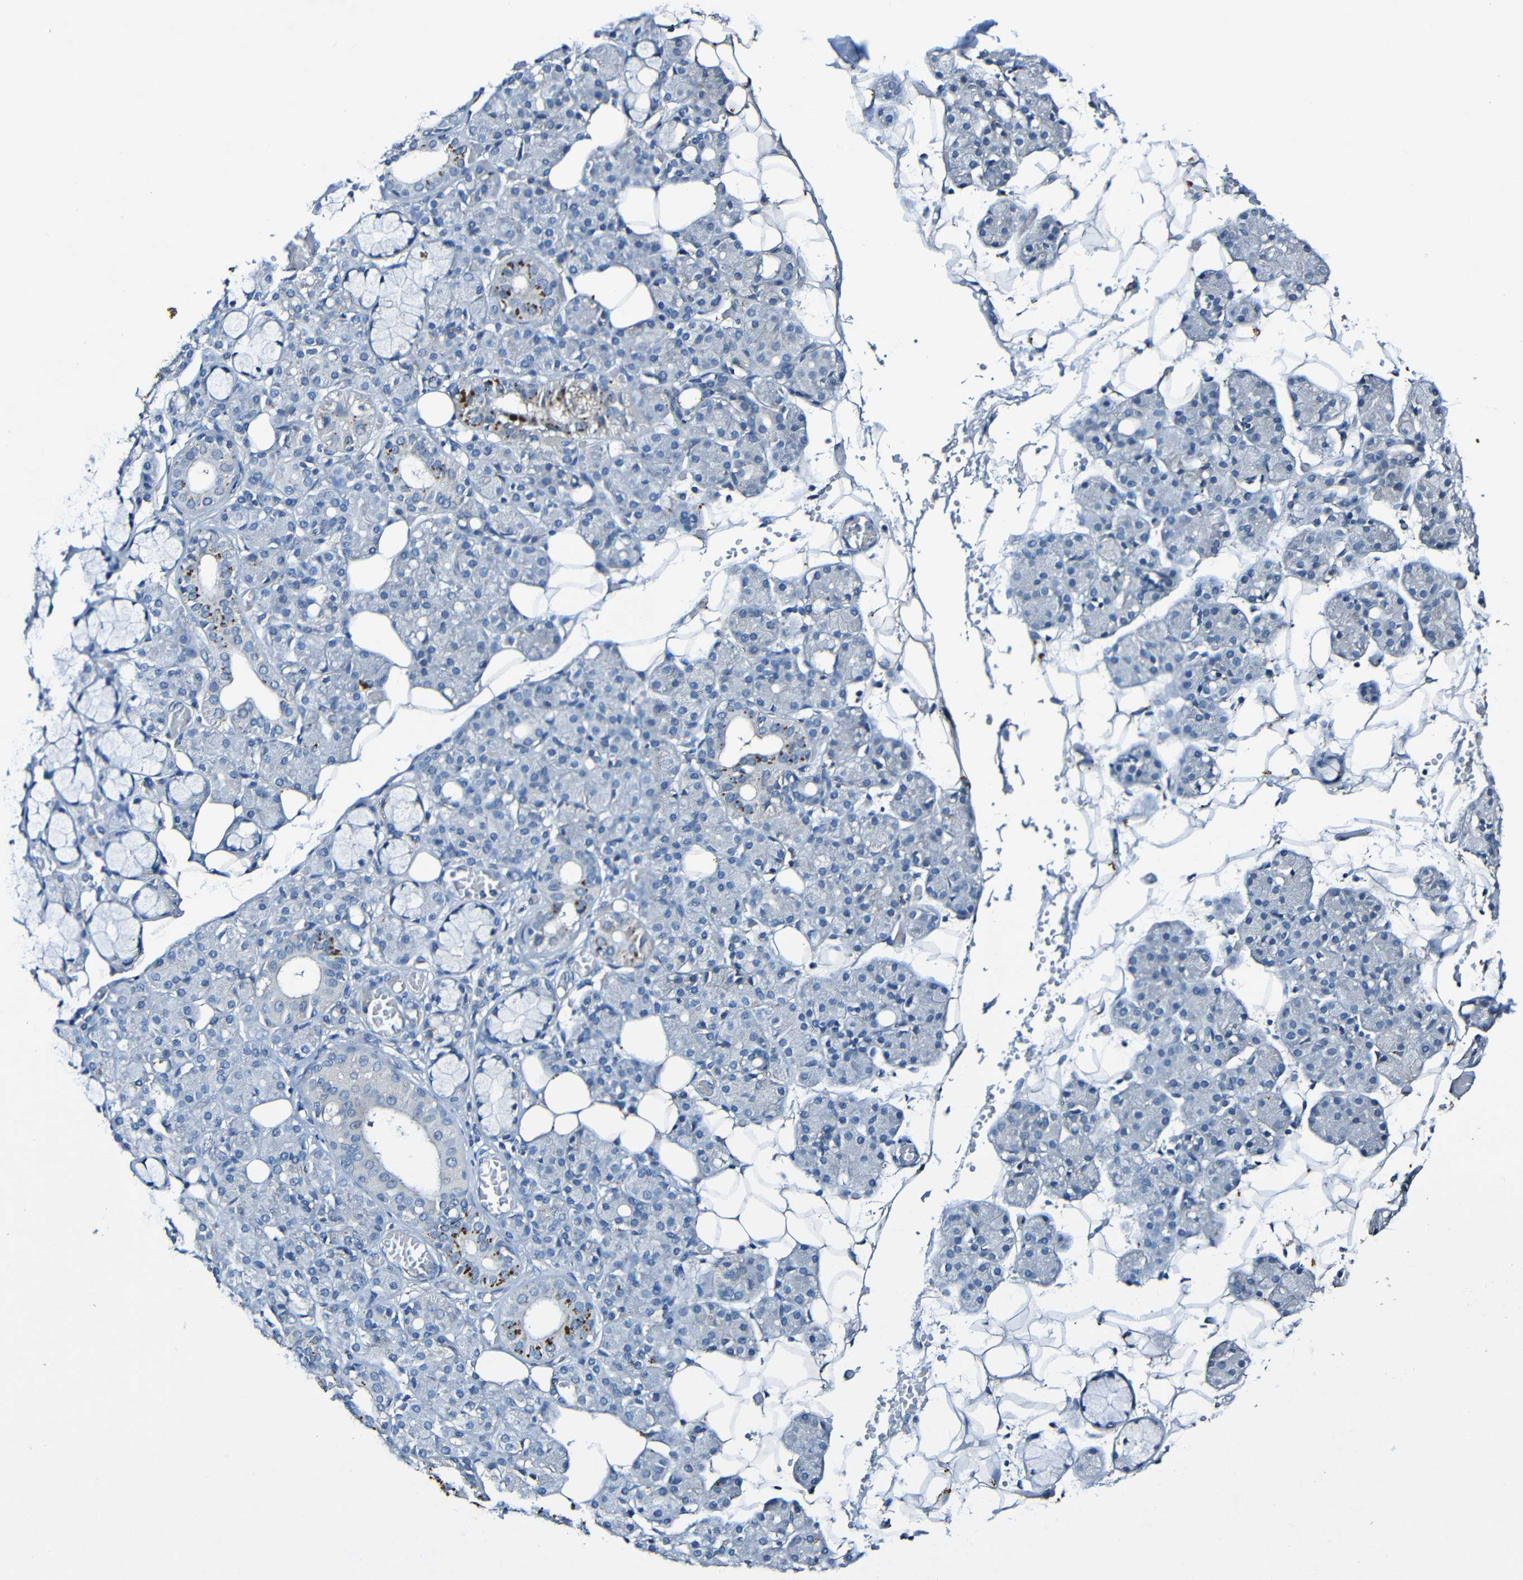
{"staining": {"intensity": "moderate", "quantity": "<25%", "location": "cytoplasmic/membranous"}, "tissue": "salivary gland", "cell_type": "Glandular cells", "image_type": "normal", "snomed": [{"axis": "morphology", "description": "Normal tissue, NOS"}, {"axis": "topography", "description": "Salivary gland"}], "caption": "Immunohistochemical staining of normal human salivary gland exhibits <25% levels of moderate cytoplasmic/membranous protein expression in approximately <25% of glandular cells. The staining was performed using DAB, with brown indicating positive protein expression. Nuclei are stained blue with hematoxylin.", "gene": "LRRC70", "patient": {"sex": "male", "age": 63}}